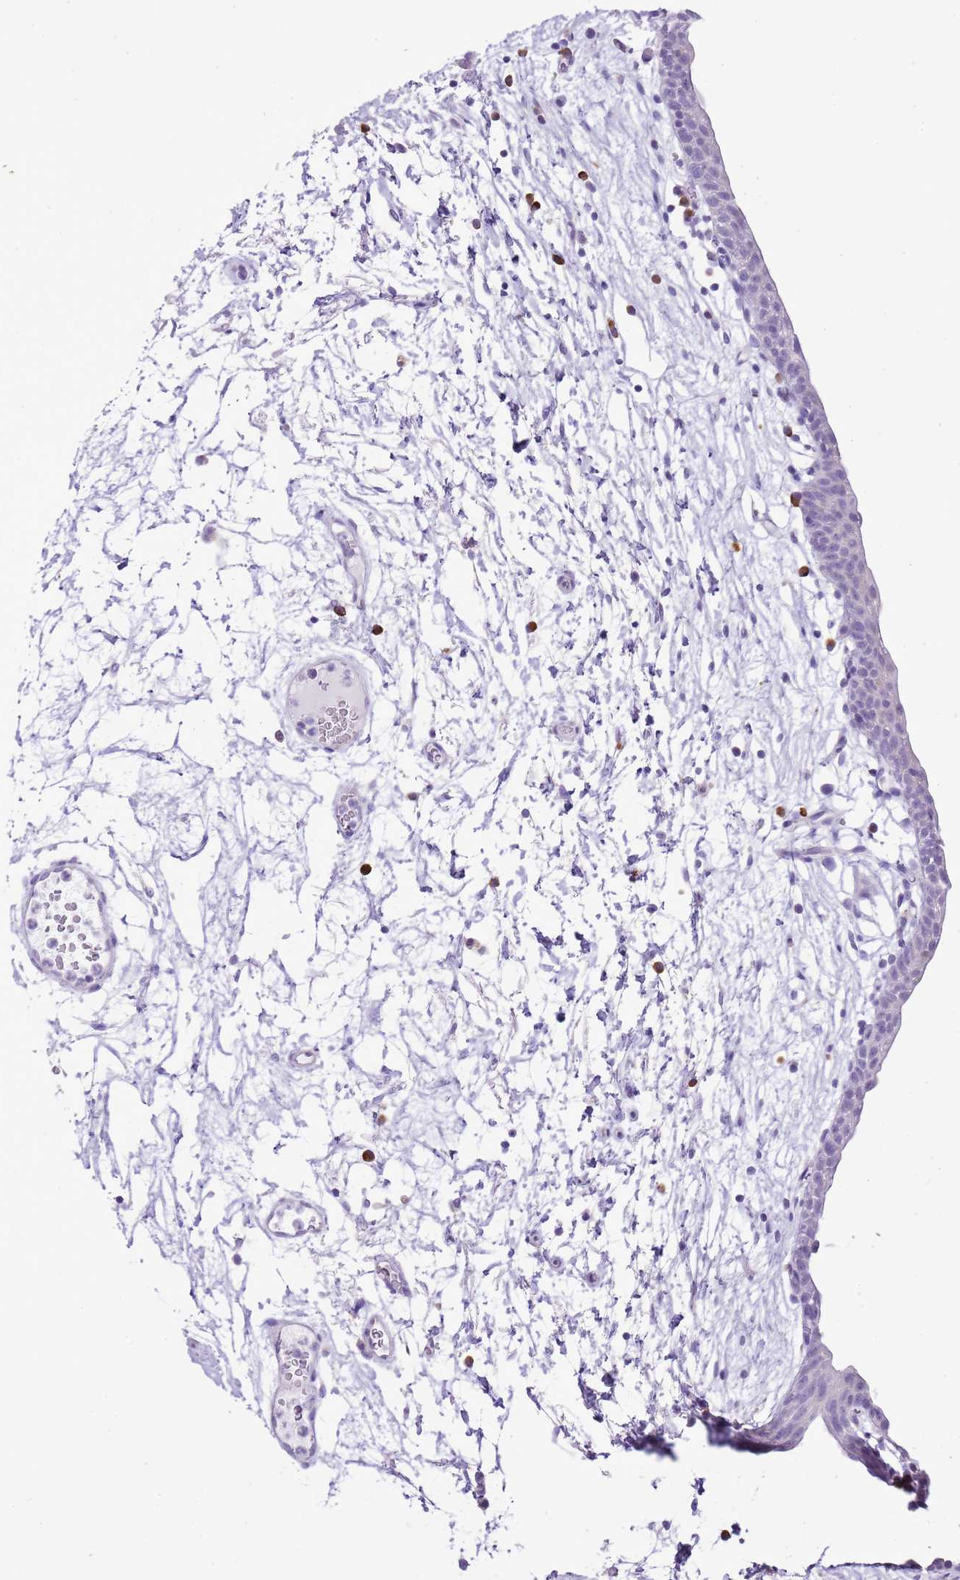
{"staining": {"intensity": "negative", "quantity": "none", "location": "none"}, "tissue": "urinary bladder", "cell_type": "Urothelial cells", "image_type": "normal", "snomed": [{"axis": "morphology", "description": "Normal tissue, NOS"}, {"axis": "topography", "description": "Urinary bladder"}], "caption": "A photomicrograph of urinary bladder stained for a protein displays no brown staining in urothelial cells. (DAB (3,3'-diaminobenzidine) immunohistochemistry visualized using brightfield microscopy, high magnification).", "gene": "AAR2", "patient": {"sex": "male", "age": 83}}